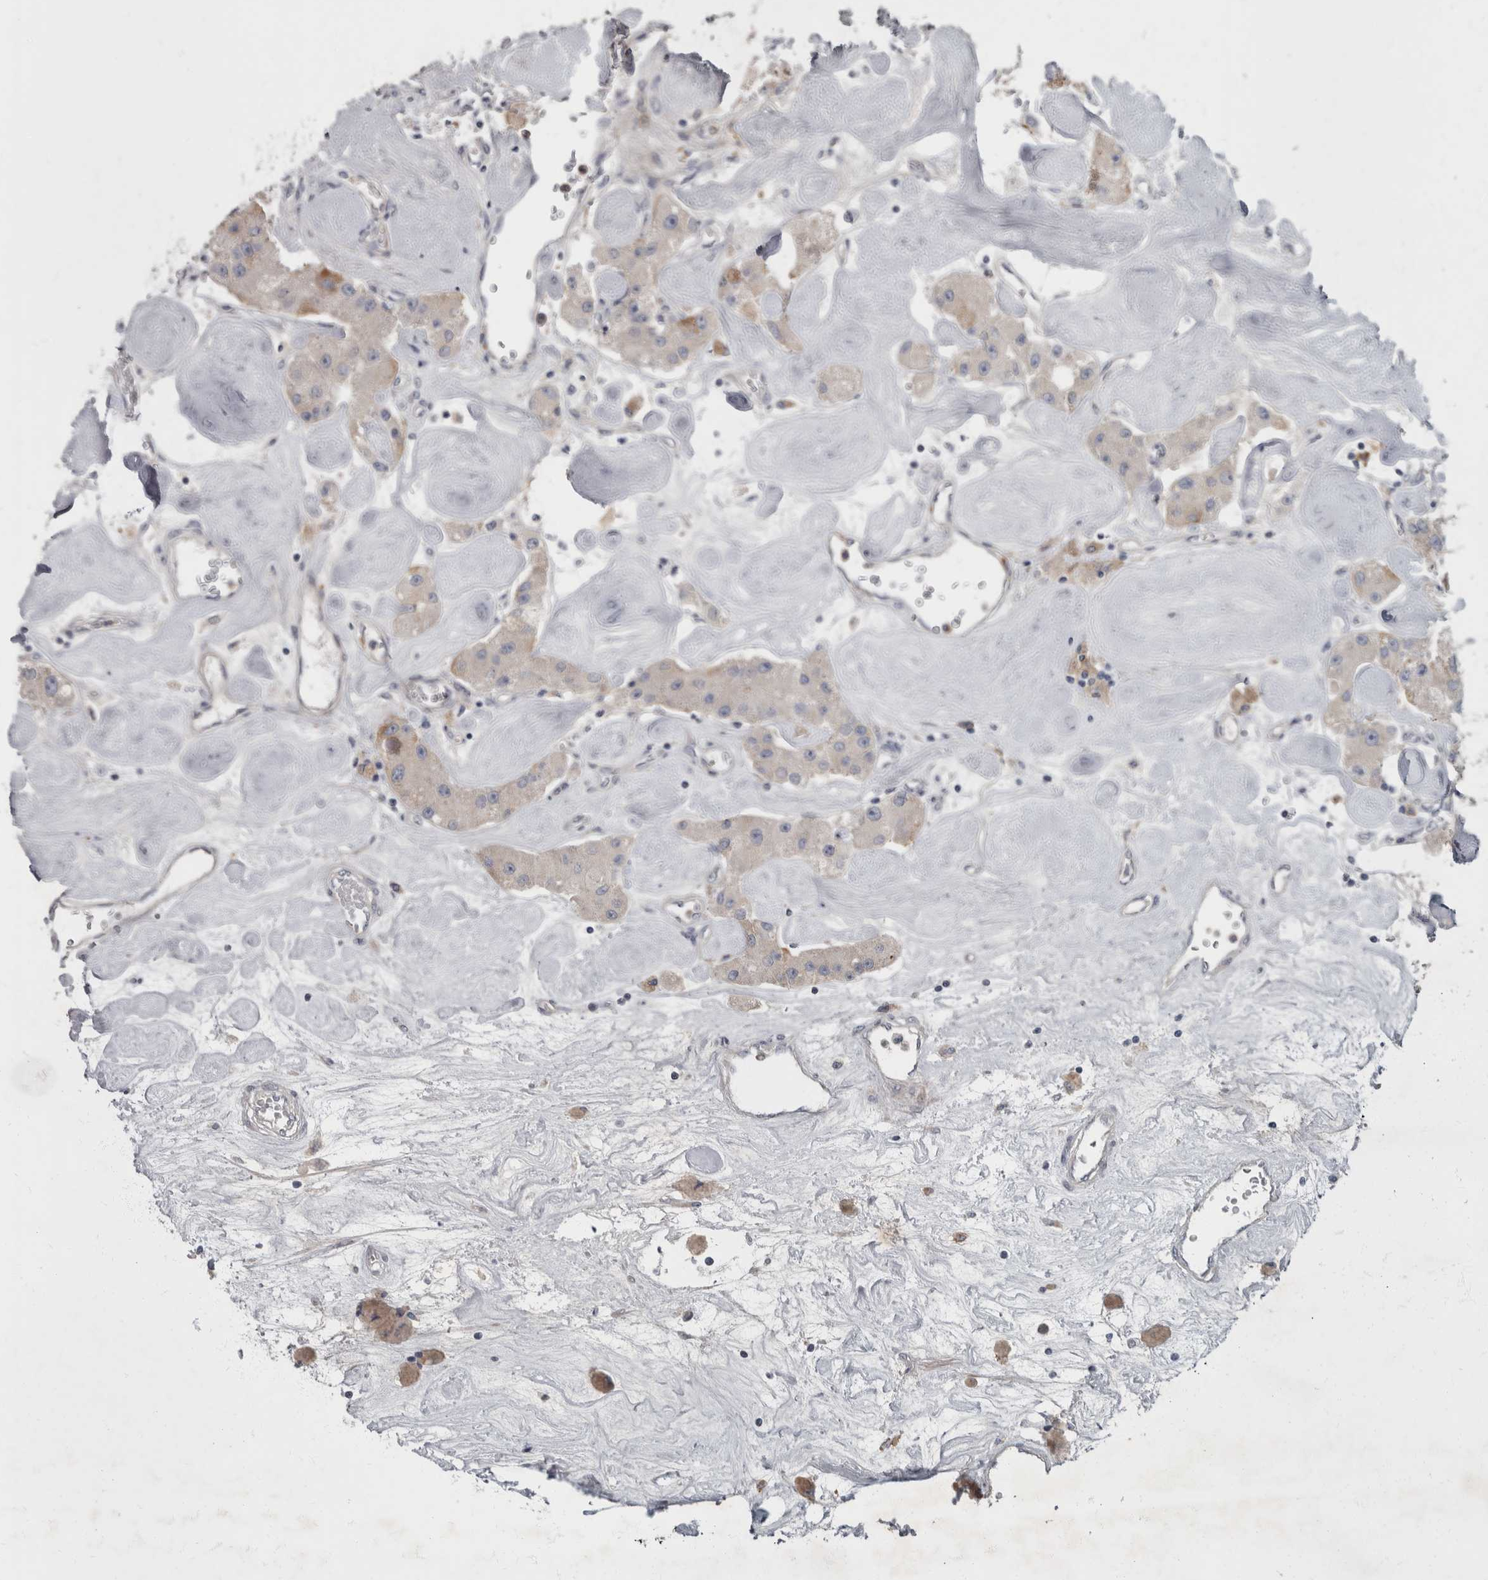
{"staining": {"intensity": "weak", "quantity": "<25%", "location": "cytoplasmic/membranous"}, "tissue": "carcinoid", "cell_type": "Tumor cells", "image_type": "cancer", "snomed": [{"axis": "morphology", "description": "Carcinoid, malignant, NOS"}, {"axis": "topography", "description": "Pancreas"}], "caption": "Carcinoid stained for a protein using IHC shows no expression tumor cells.", "gene": "CDC42BPG", "patient": {"sex": "male", "age": 41}}